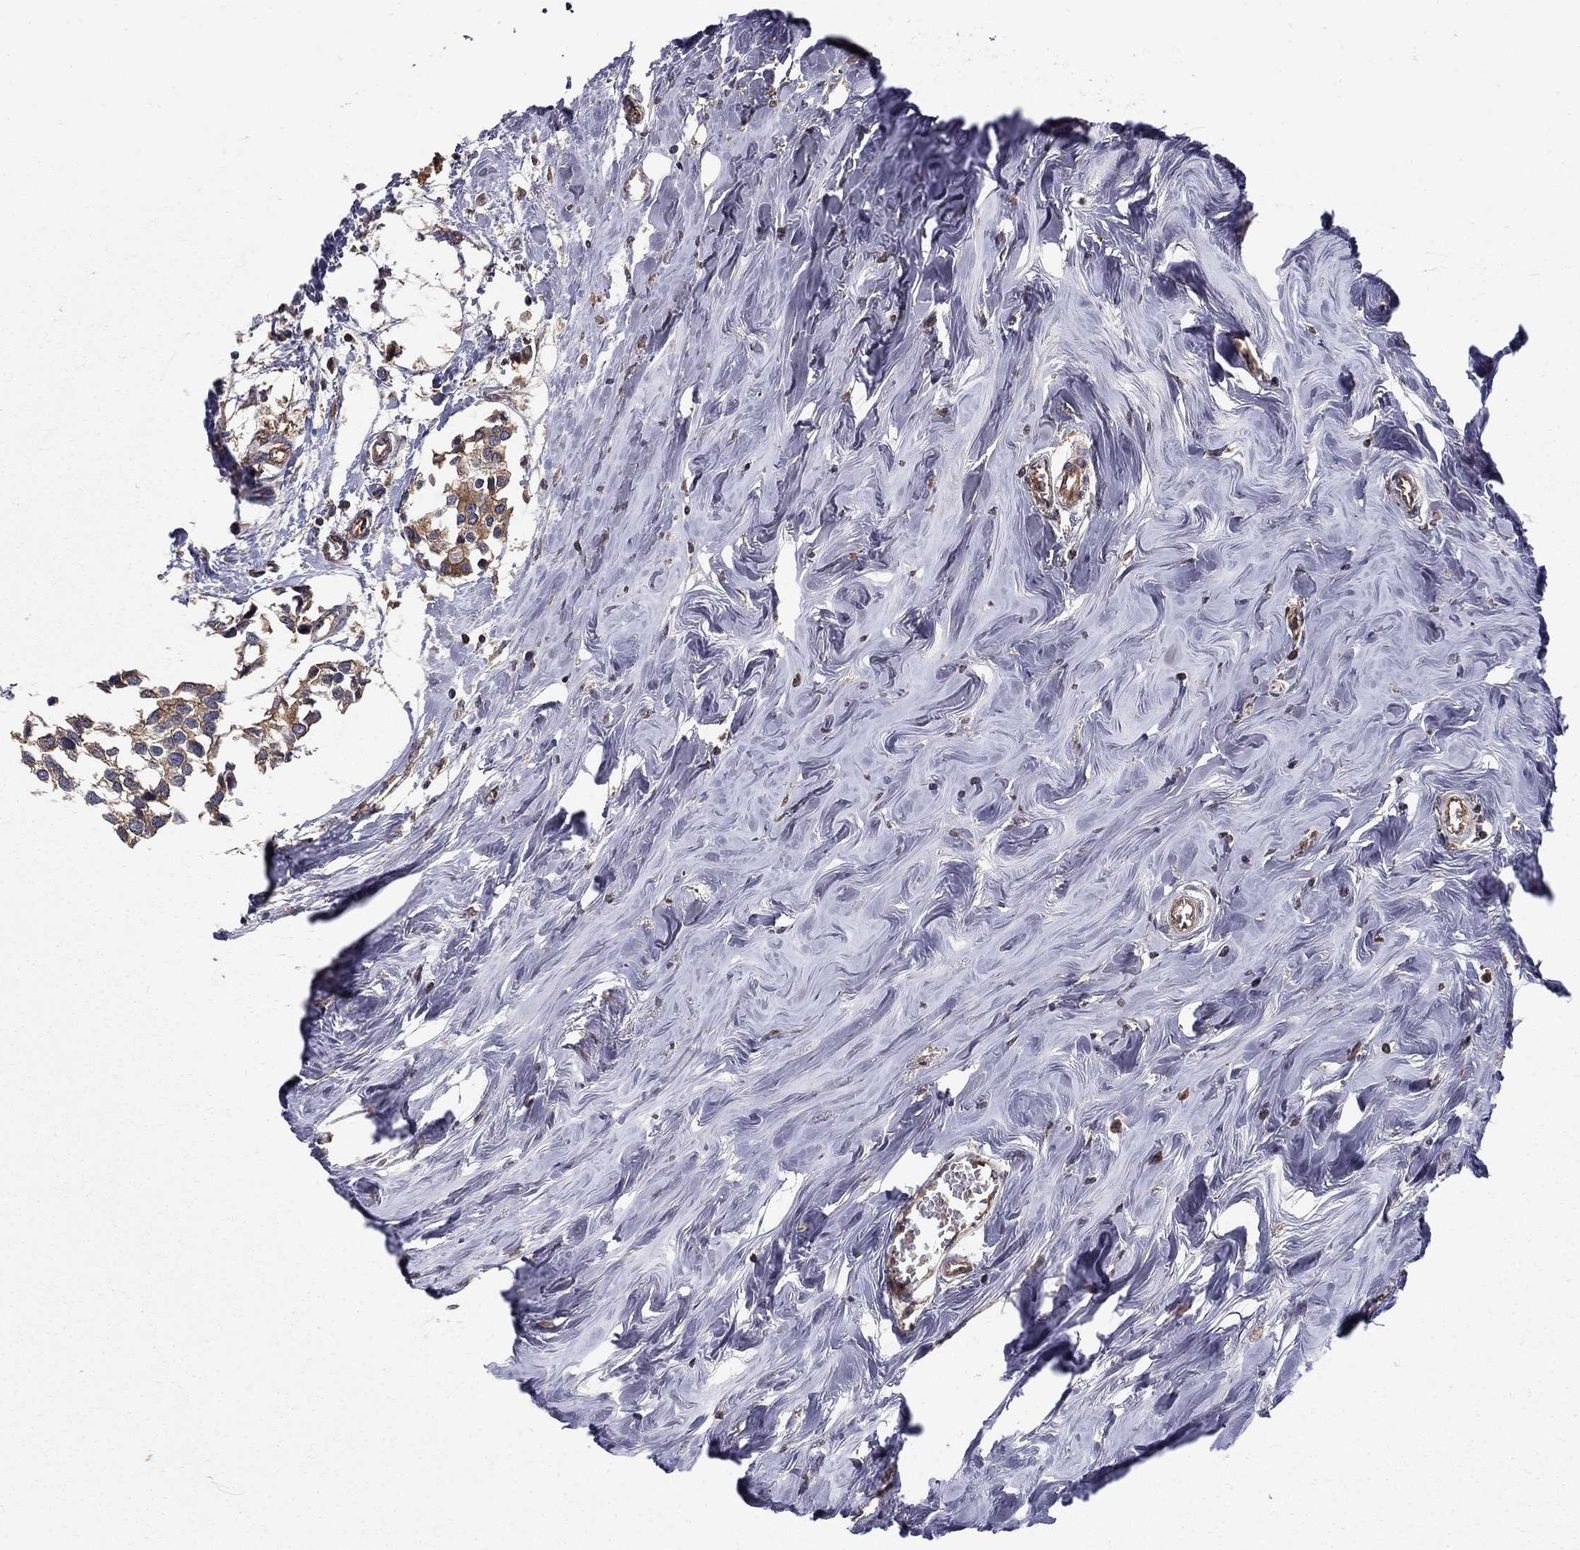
{"staining": {"intensity": "moderate", "quantity": ">75%", "location": "cytoplasmic/membranous"}, "tissue": "breast cancer", "cell_type": "Tumor cells", "image_type": "cancer", "snomed": [{"axis": "morphology", "description": "Duct carcinoma"}, {"axis": "topography", "description": "Breast"}], "caption": "Immunohistochemical staining of breast cancer shows medium levels of moderate cytoplasmic/membranous expression in about >75% of tumor cells.", "gene": "BMERB1", "patient": {"sex": "female", "age": 83}}